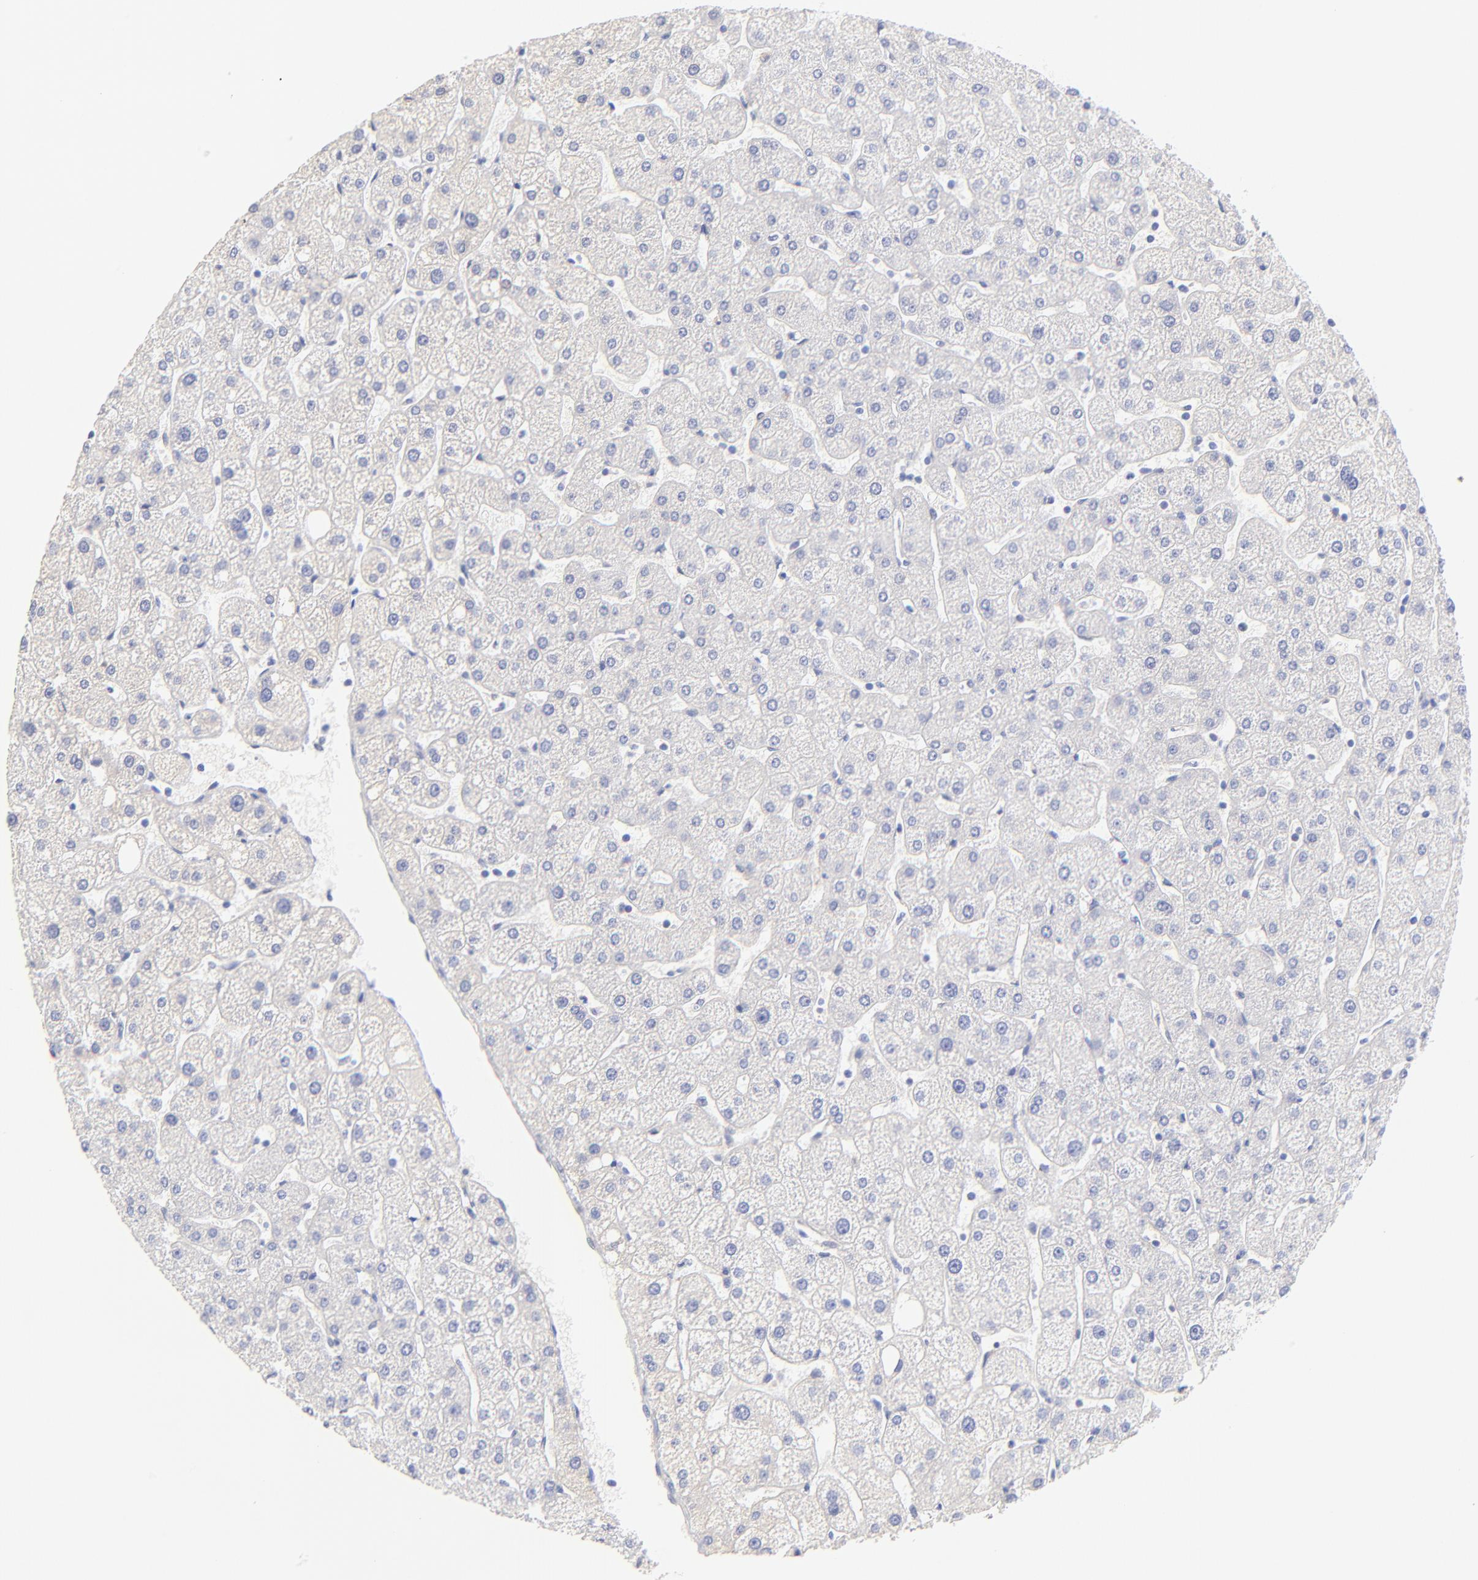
{"staining": {"intensity": "negative", "quantity": "none", "location": "none"}, "tissue": "liver", "cell_type": "Cholangiocytes", "image_type": "normal", "snomed": [{"axis": "morphology", "description": "Normal tissue, NOS"}, {"axis": "topography", "description": "Liver"}], "caption": "DAB (3,3'-diaminobenzidine) immunohistochemical staining of unremarkable liver shows no significant positivity in cholangiocytes.", "gene": "ACTRT1", "patient": {"sex": "male", "age": 67}}